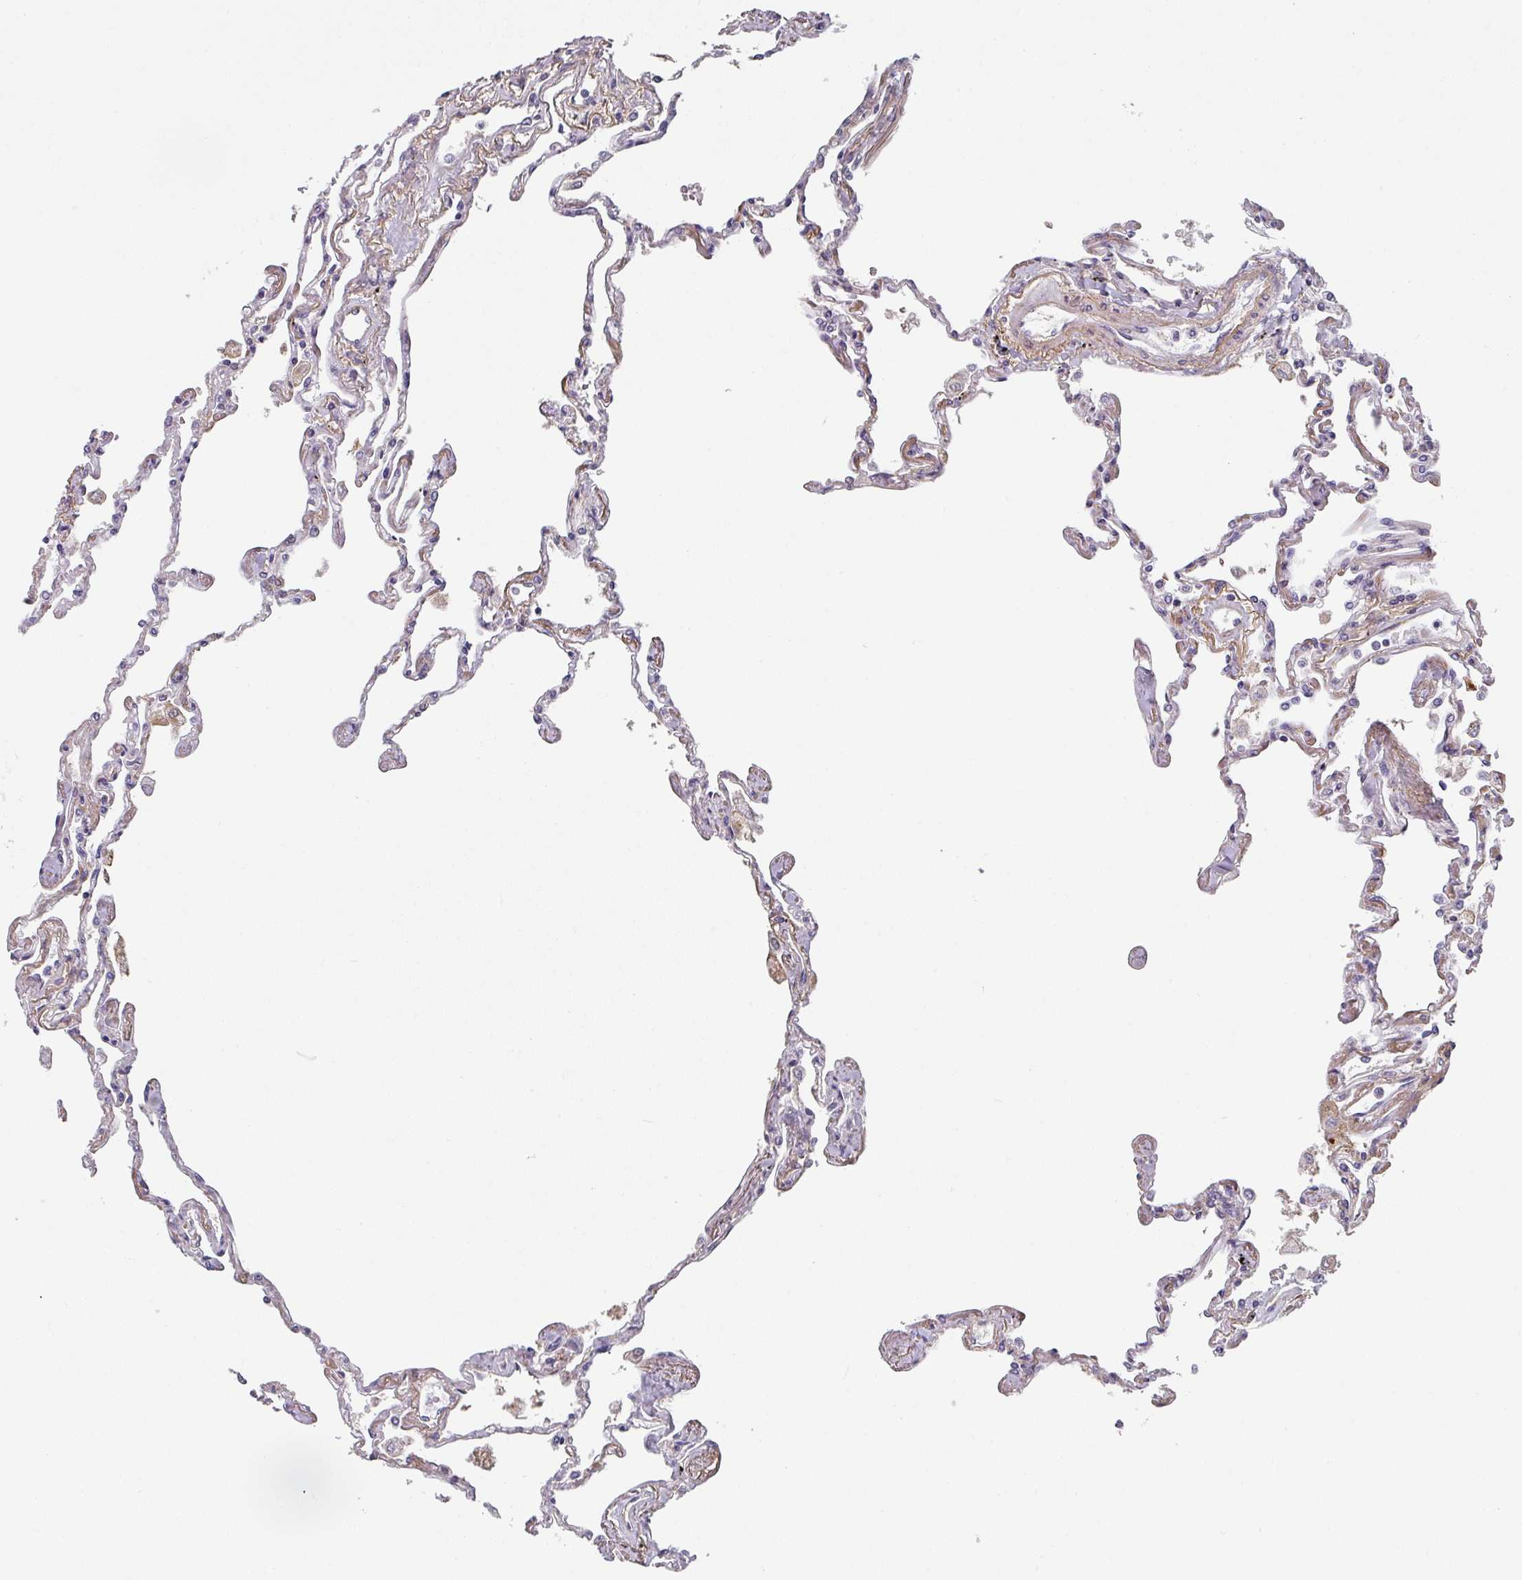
{"staining": {"intensity": "negative", "quantity": "none", "location": "none"}, "tissue": "lung", "cell_type": "Alveolar cells", "image_type": "normal", "snomed": [{"axis": "morphology", "description": "Normal tissue, NOS"}, {"axis": "topography", "description": "Lung"}], "caption": "IHC image of benign lung: human lung stained with DAB (3,3'-diaminobenzidine) exhibits no significant protein expression in alveolar cells. (IHC, brightfield microscopy, high magnification).", "gene": "C1QB", "patient": {"sex": "female", "age": 67}}